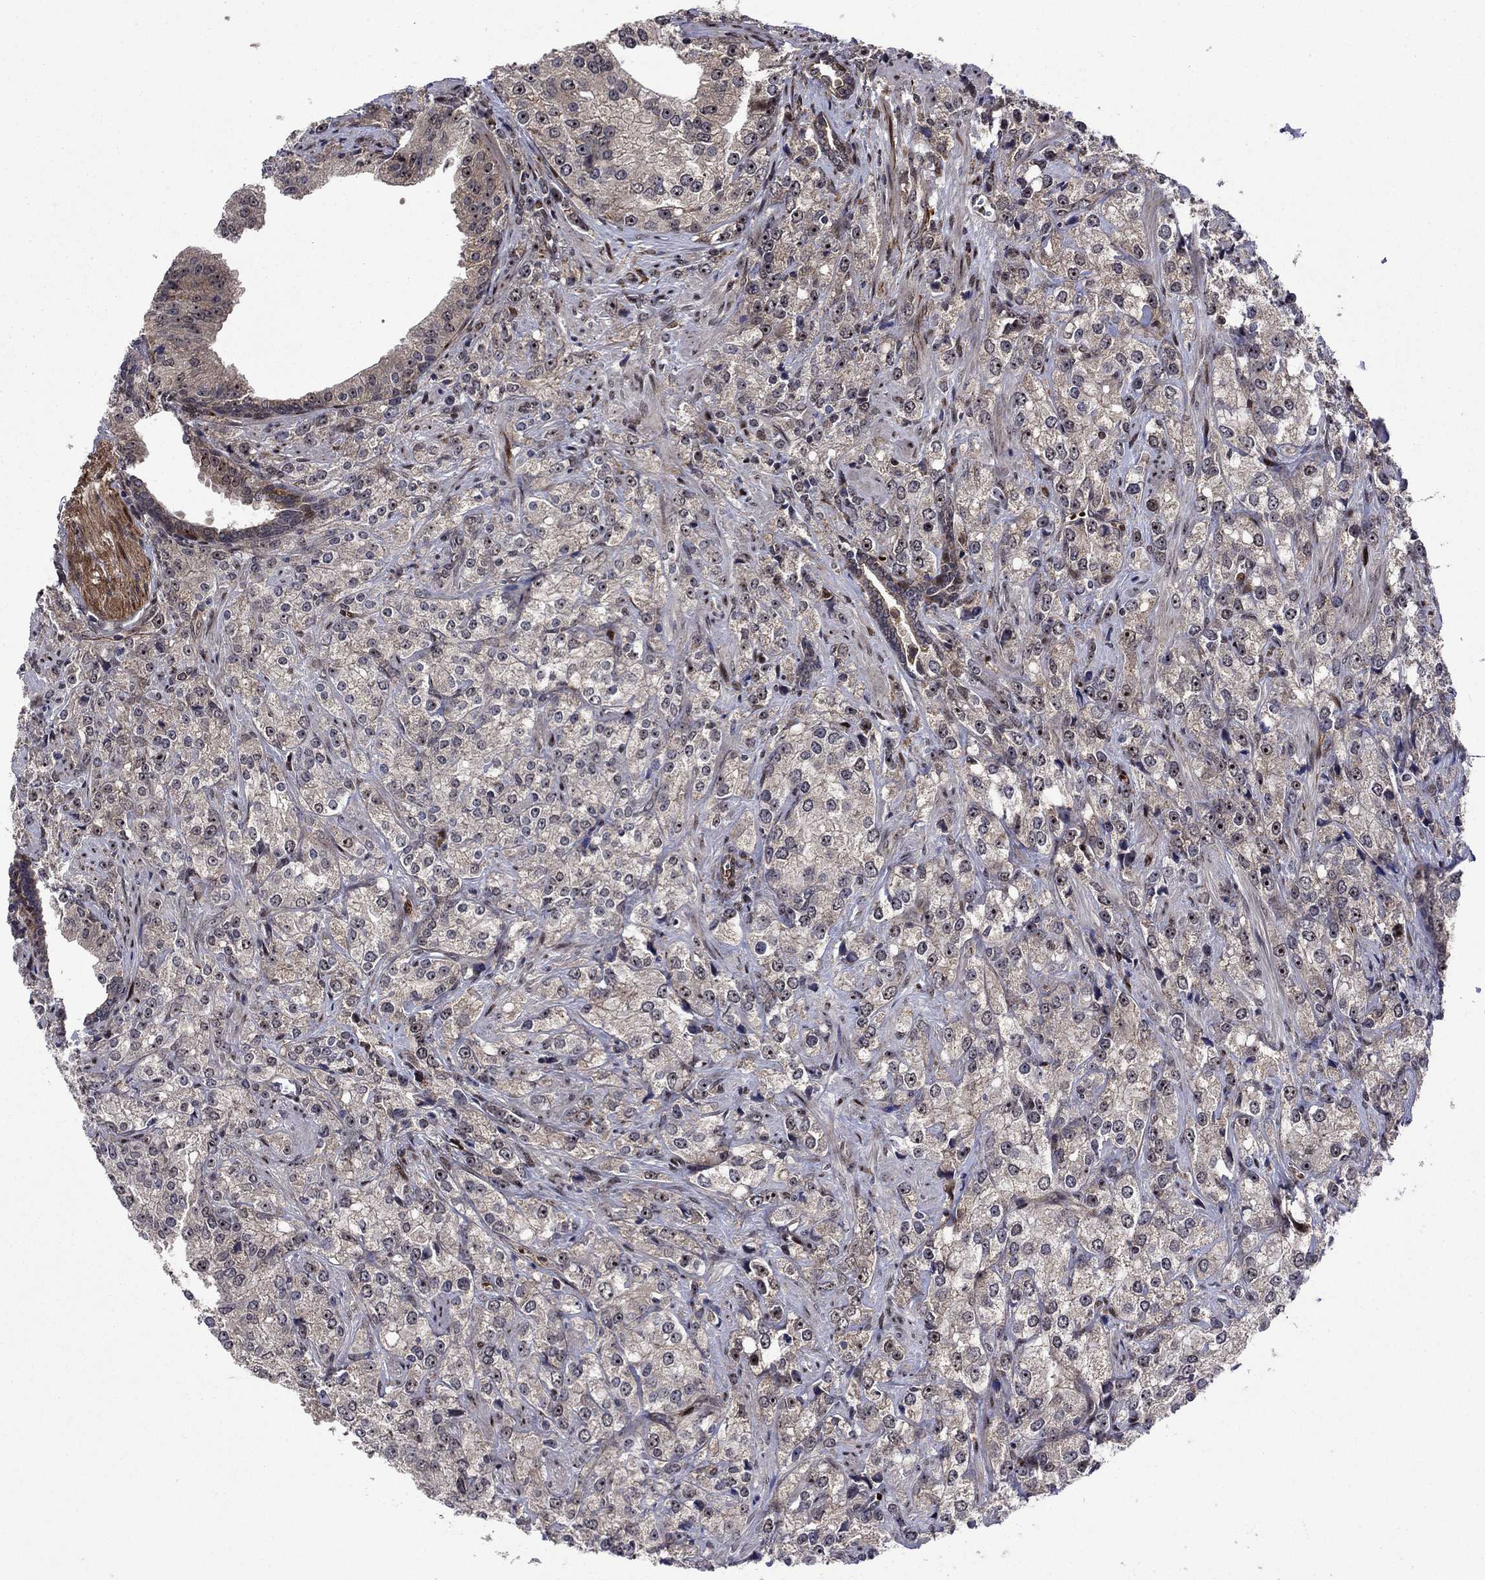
{"staining": {"intensity": "moderate", "quantity": "<25%", "location": "cytoplasmic/membranous,nuclear"}, "tissue": "prostate cancer", "cell_type": "Tumor cells", "image_type": "cancer", "snomed": [{"axis": "morphology", "description": "Adenocarcinoma, NOS"}, {"axis": "topography", "description": "Prostate and seminal vesicle, NOS"}, {"axis": "topography", "description": "Prostate"}], "caption": "IHC histopathology image of neoplastic tissue: prostate cancer stained using IHC reveals low levels of moderate protein expression localized specifically in the cytoplasmic/membranous and nuclear of tumor cells, appearing as a cytoplasmic/membranous and nuclear brown color.", "gene": "AGTPBP1", "patient": {"sex": "male", "age": 68}}